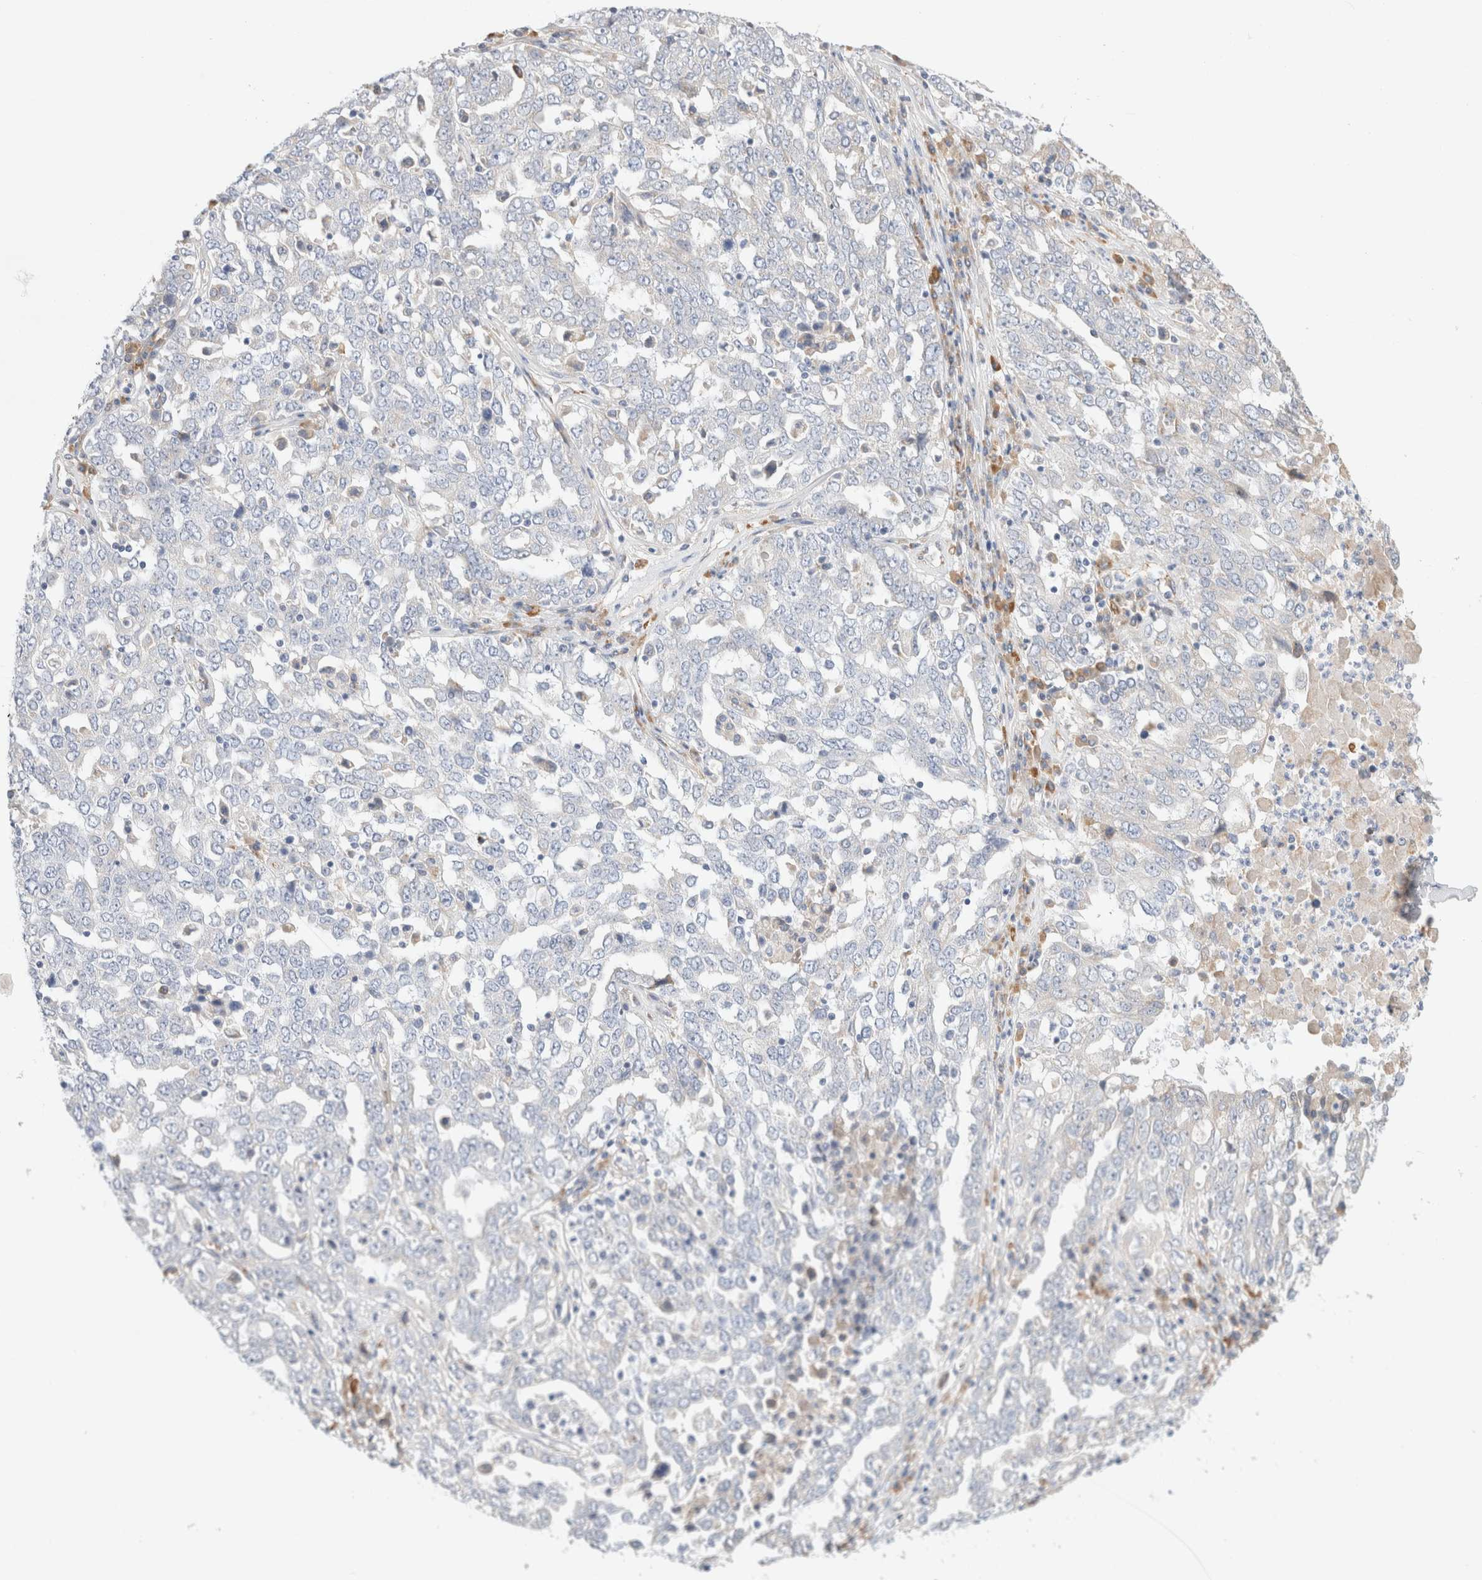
{"staining": {"intensity": "negative", "quantity": "none", "location": "none"}, "tissue": "ovarian cancer", "cell_type": "Tumor cells", "image_type": "cancer", "snomed": [{"axis": "morphology", "description": "Carcinoma, endometroid"}, {"axis": "topography", "description": "Ovary"}], "caption": "This image is of ovarian cancer (endometroid carcinoma) stained with immunohistochemistry (IHC) to label a protein in brown with the nuclei are counter-stained blue. There is no expression in tumor cells. (DAB (3,3'-diaminobenzidine) immunohistochemistry, high magnification).", "gene": "CSK", "patient": {"sex": "female", "age": 62}}